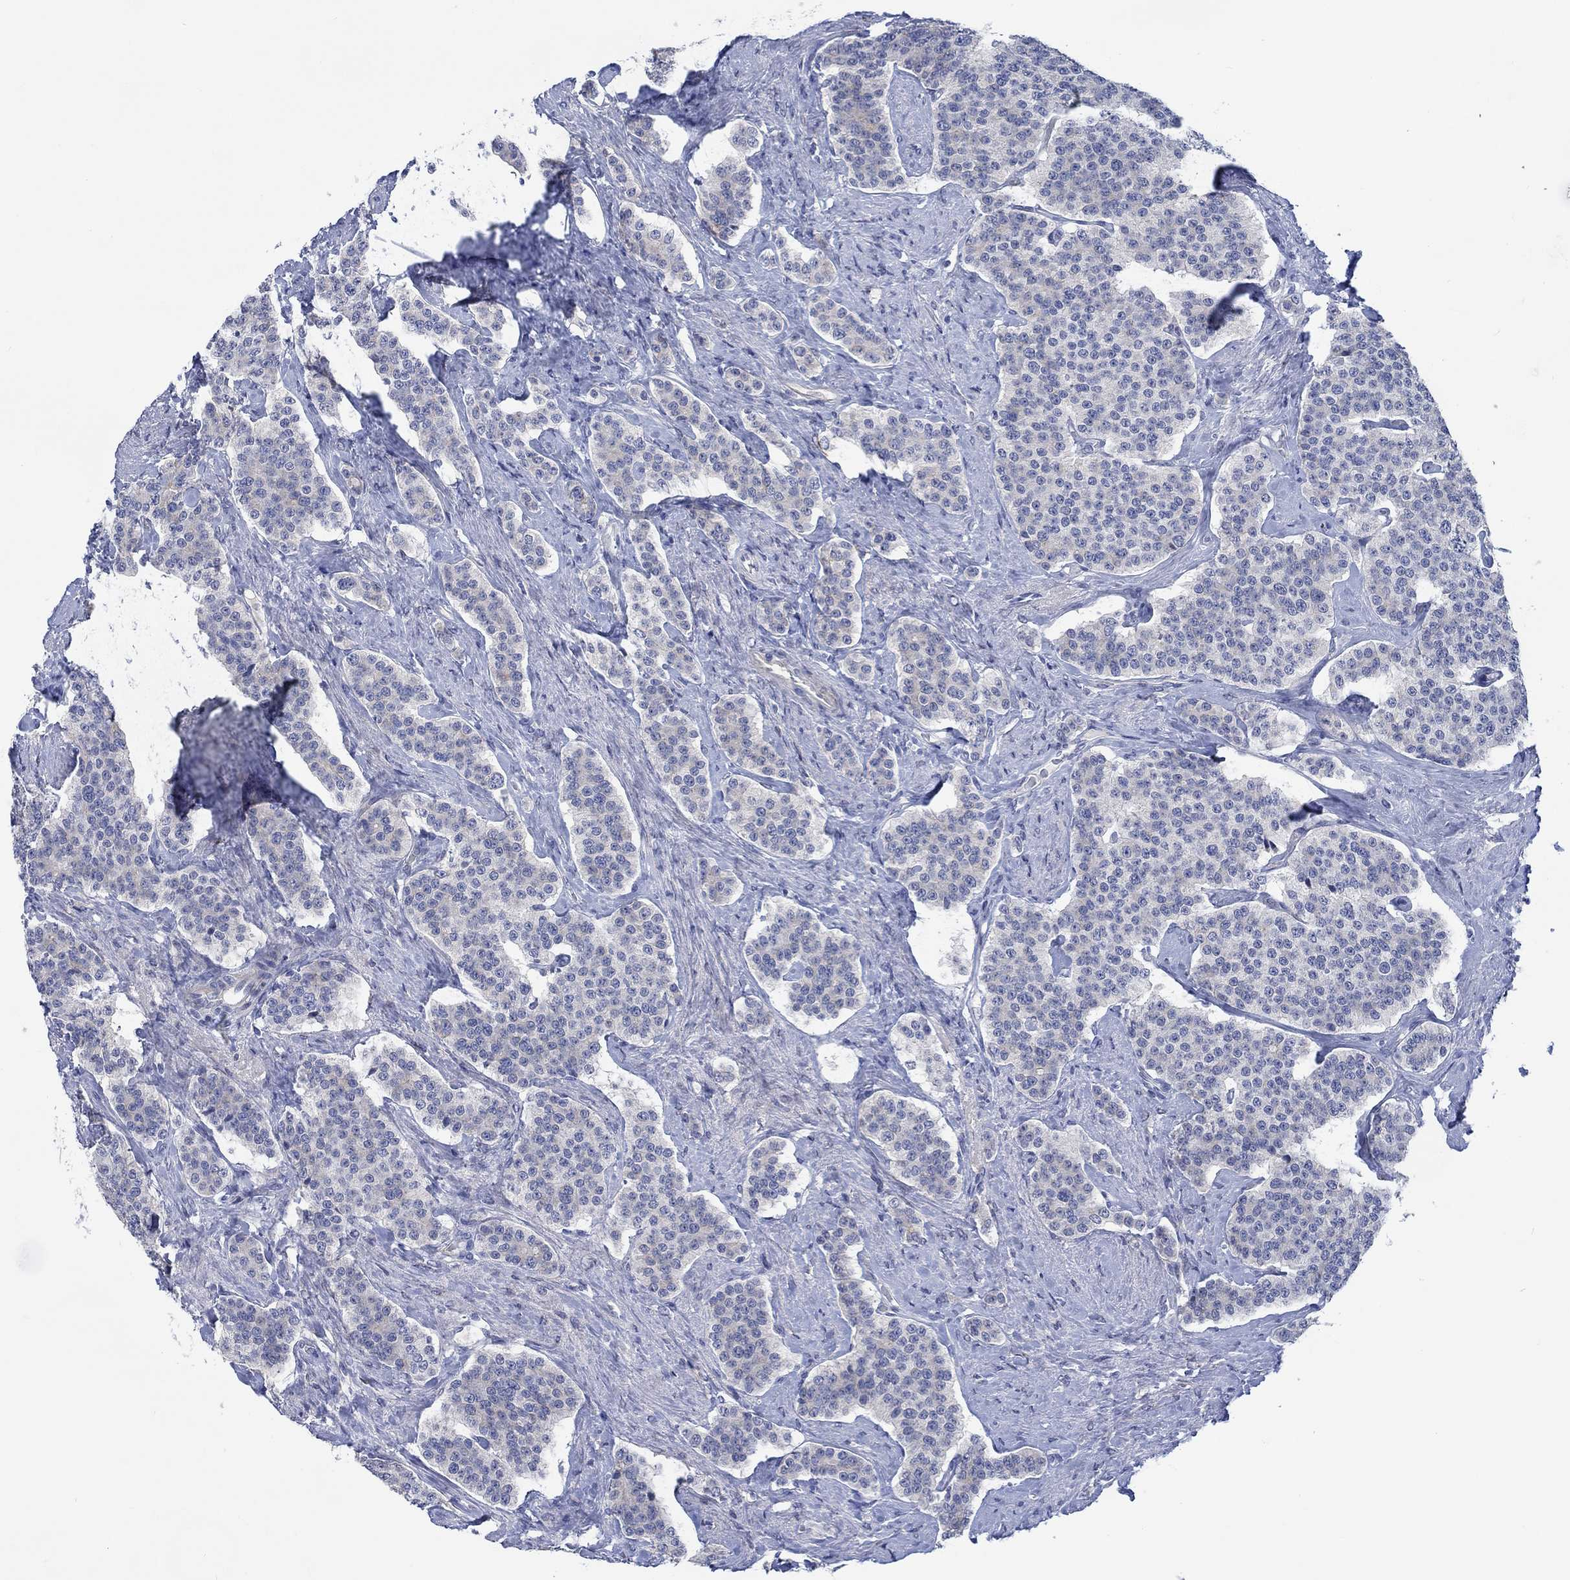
{"staining": {"intensity": "negative", "quantity": "none", "location": "none"}, "tissue": "carcinoid", "cell_type": "Tumor cells", "image_type": "cancer", "snomed": [{"axis": "morphology", "description": "Carcinoid, malignant, NOS"}, {"axis": "topography", "description": "Small intestine"}], "caption": "Immunohistochemistry (IHC) histopathology image of carcinoid (malignant) stained for a protein (brown), which displays no expression in tumor cells.", "gene": "DLK1", "patient": {"sex": "female", "age": 58}}